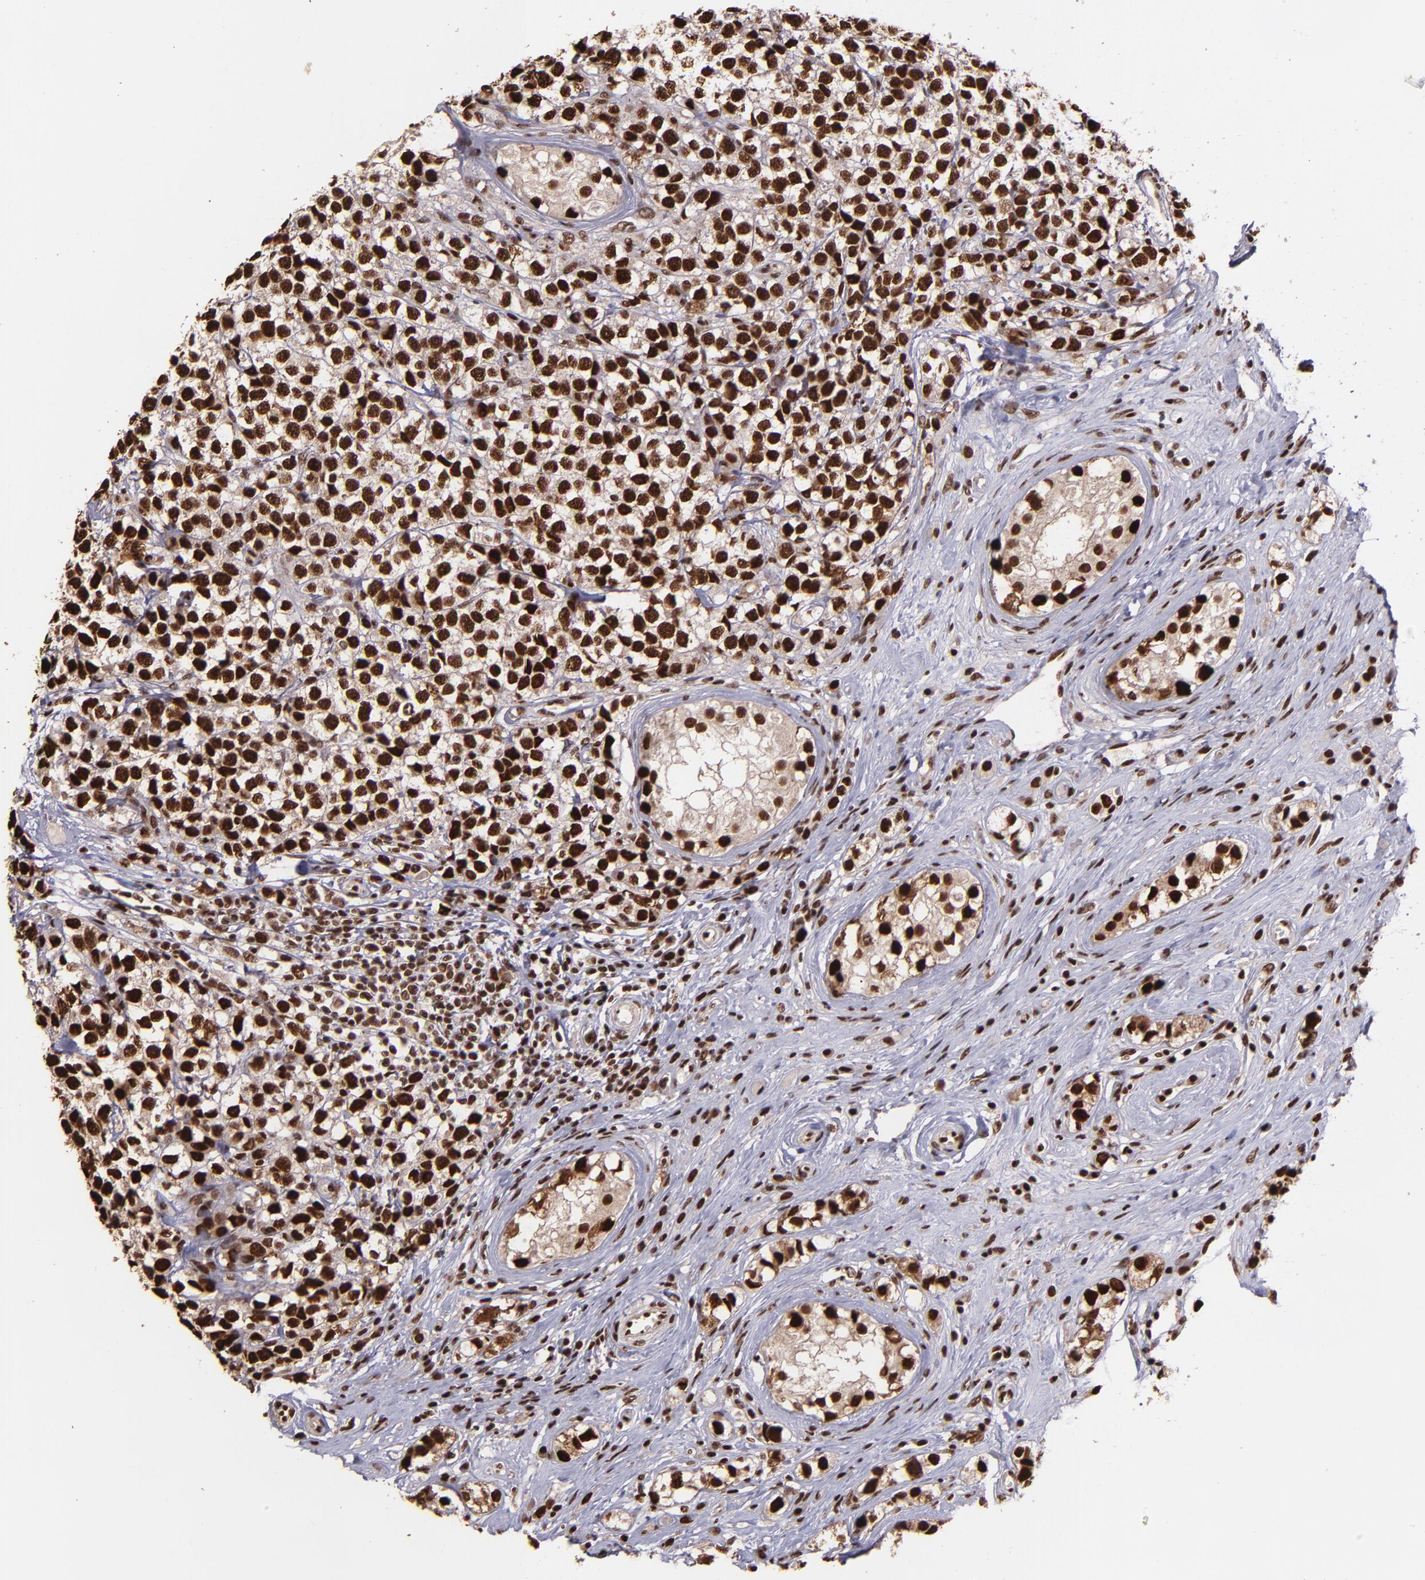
{"staining": {"intensity": "strong", "quantity": ">75%", "location": "nuclear"}, "tissue": "testis cancer", "cell_type": "Tumor cells", "image_type": "cancer", "snomed": [{"axis": "morphology", "description": "Seminoma, NOS"}, {"axis": "topography", "description": "Testis"}], "caption": "Protein expression analysis of human testis cancer (seminoma) reveals strong nuclear positivity in about >75% of tumor cells.", "gene": "PQBP1", "patient": {"sex": "male", "age": 25}}